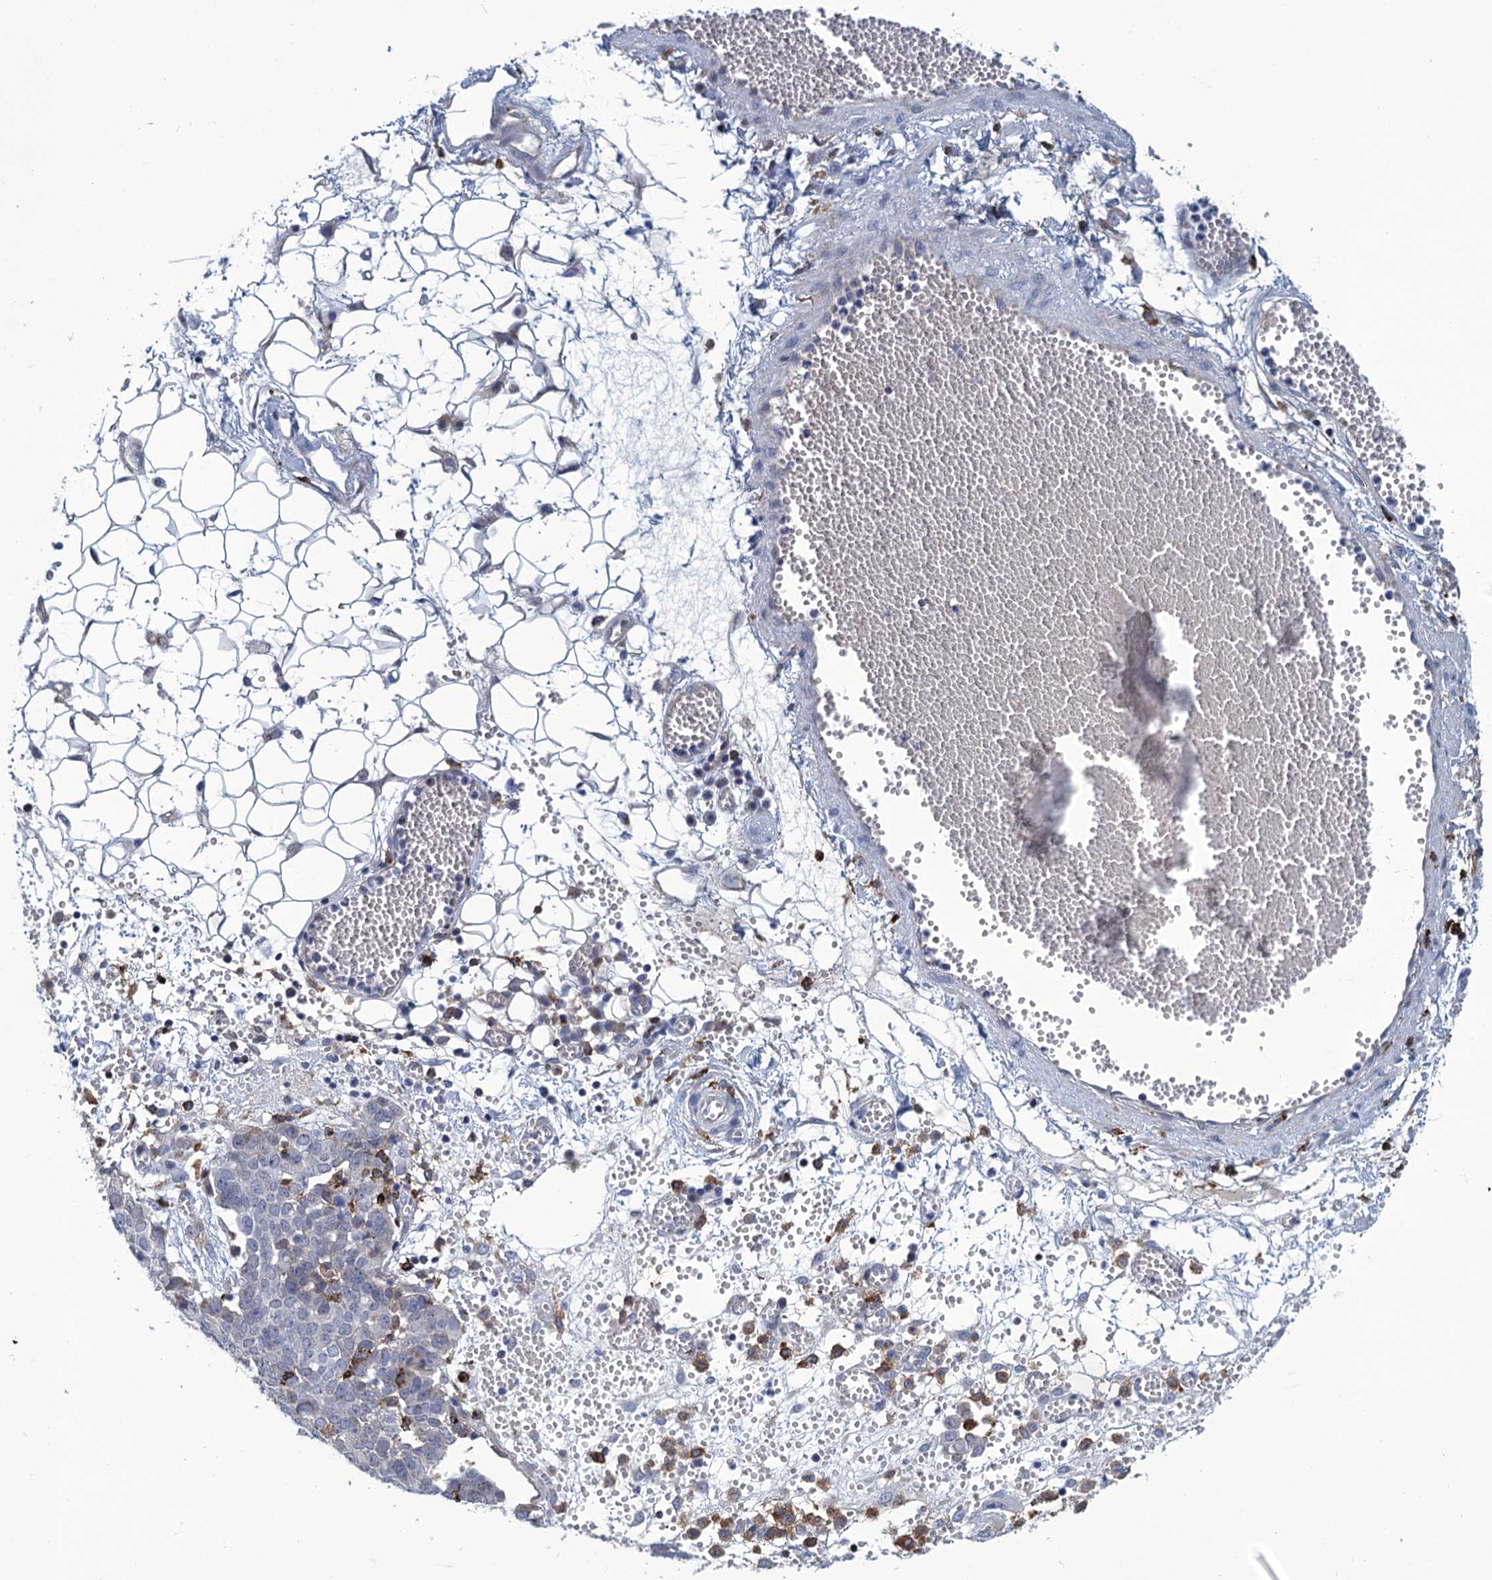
{"staining": {"intensity": "negative", "quantity": "none", "location": "none"}, "tissue": "ovarian cancer", "cell_type": "Tumor cells", "image_type": "cancer", "snomed": [{"axis": "morphology", "description": "Cystadenocarcinoma, serous, NOS"}, {"axis": "topography", "description": "Soft tissue"}, {"axis": "topography", "description": "Ovary"}], "caption": "This is an immunohistochemistry histopathology image of human ovarian cancer. There is no positivity in tumor cells.", "gene": "DNHD1", "patient": {"sex": "female", "age": 57}}